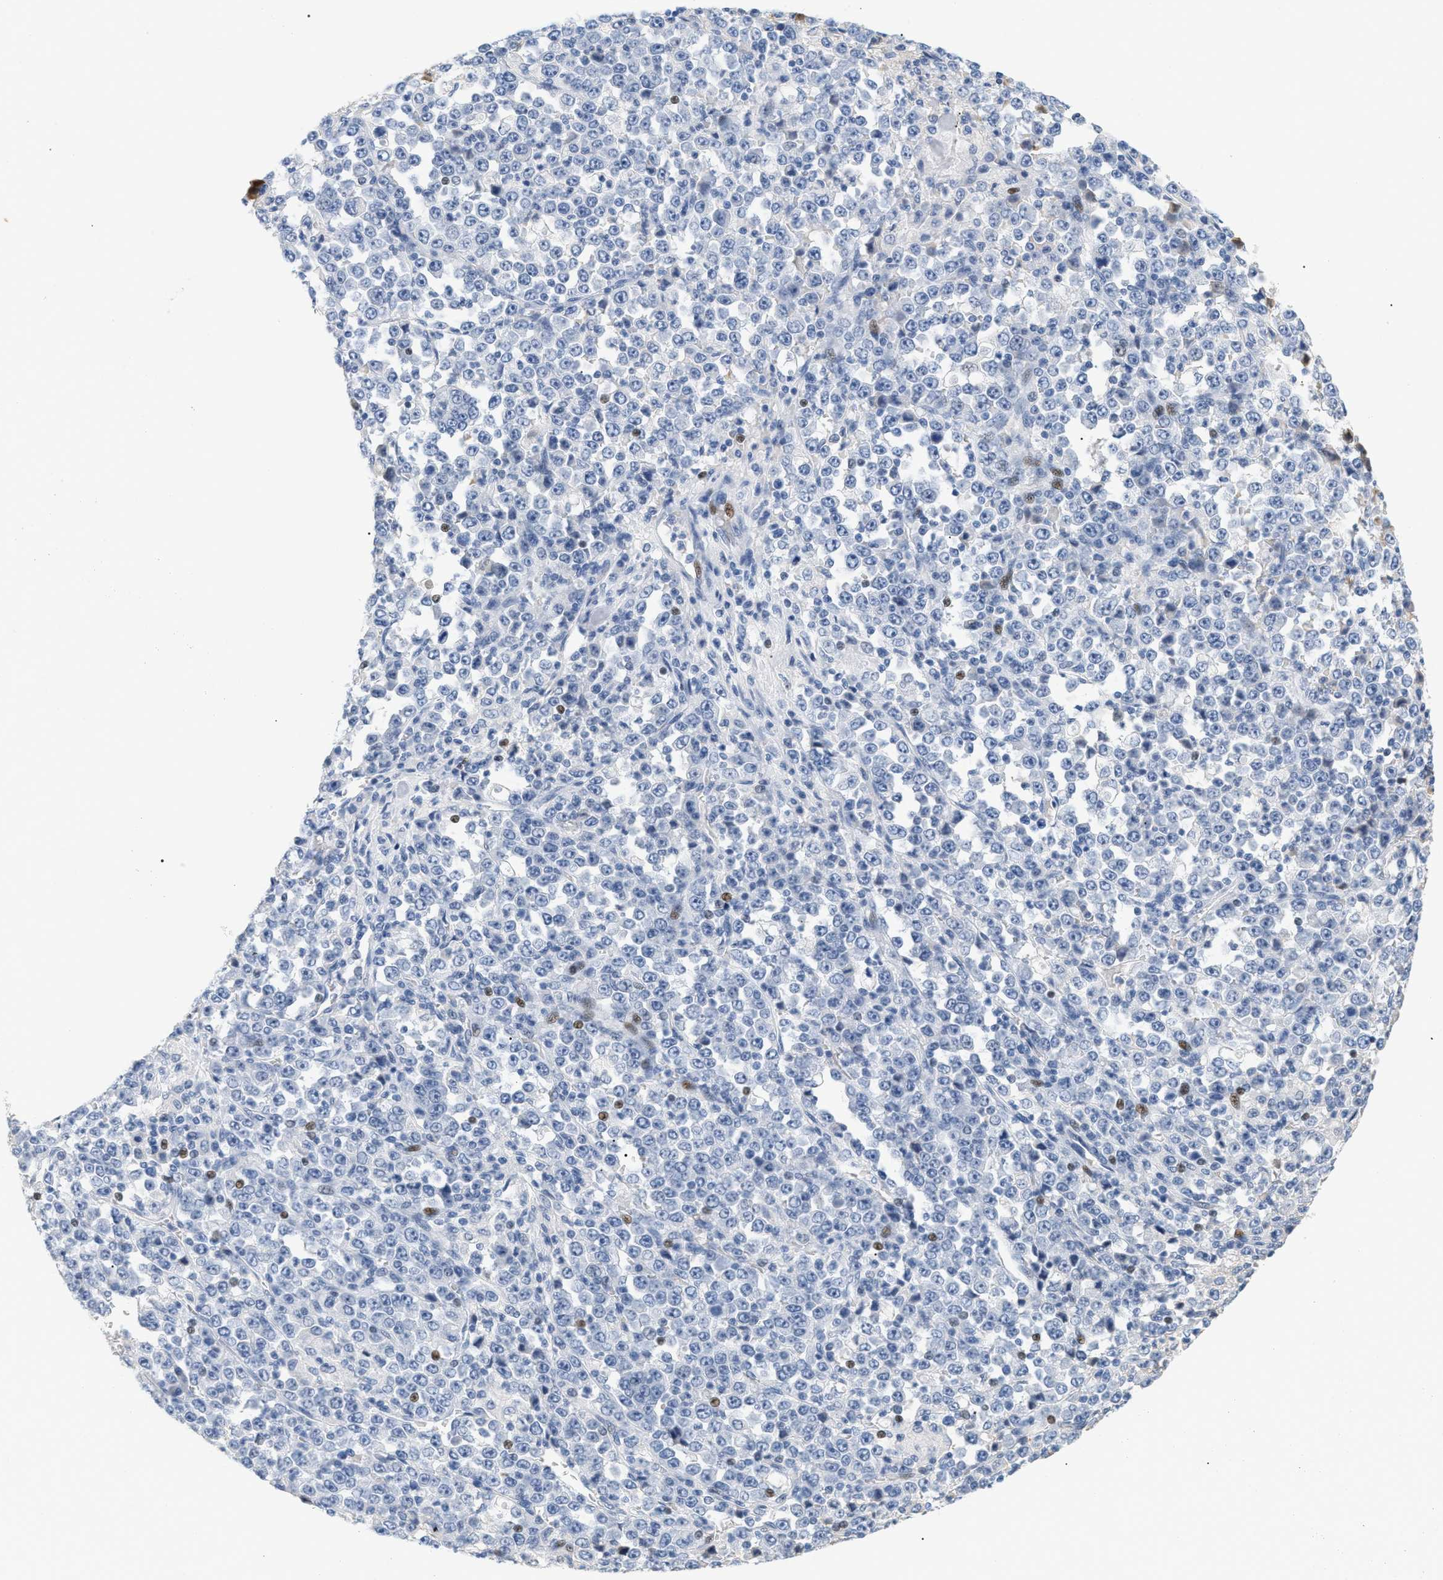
{"staining": {"intensity": "moderate", "quantity": "<25%", "location": "nuclear"}, "tissue": "stomach cancer", "cell_type": "Tumor cells", "image_type": "cancer", "snomed": [{"axis": "morphology", "description": "Normal tissue, NOS"}, {"axis": "morphology", "description": "Adenocarcinoma, NOS"}, {"axis": "topography", "description": "Stomach, upper"}, {"axis": "topography", "description": "Stomach"}], "caption": "DAB (3,3'-diaminobenzidine) immunohistochemical staining of adenocarcinoma (stomach) demonstrates moderate nuclear protein staining in approximately <25% of tumor cells.", "gene": "CFH", "patient": {"sex": "male", "age": 59}}